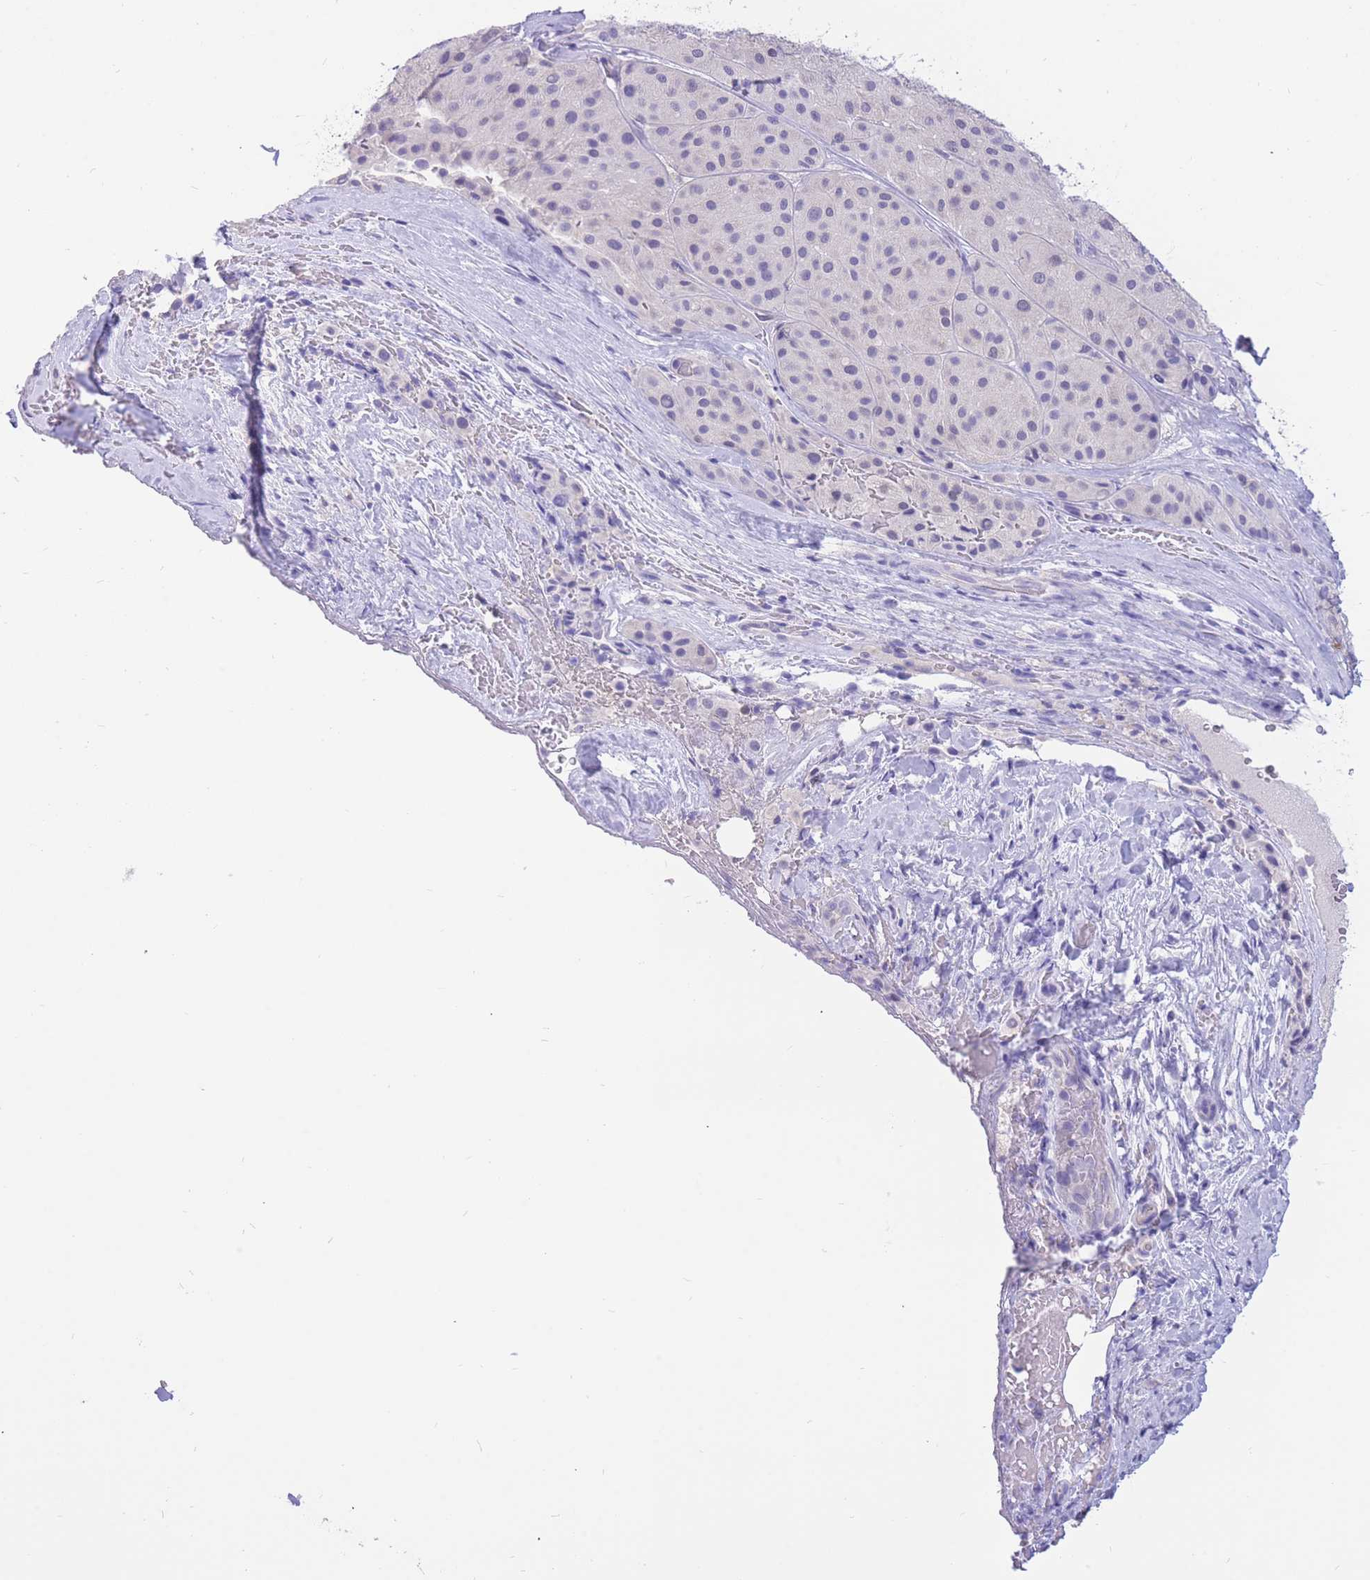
{"staining": {"intensity": "negative", "quantity": "none", "location": "none"}, "tissue": "melanoma", "cell_type": "Tumor cells", "image_type": "cancer", "snomed": [{"axis": "morphology", "description": "Malignant melanoma, Metastatic site"}, {"axis": "topography", "description": "Smooth muscle"}], "caption": "Micrograph shows no significant protein expression in tumor cells of malignant melanoma (metastatic site).", "gene": "SULT1A1", "patient": {"sex": "male", "age": 41}}